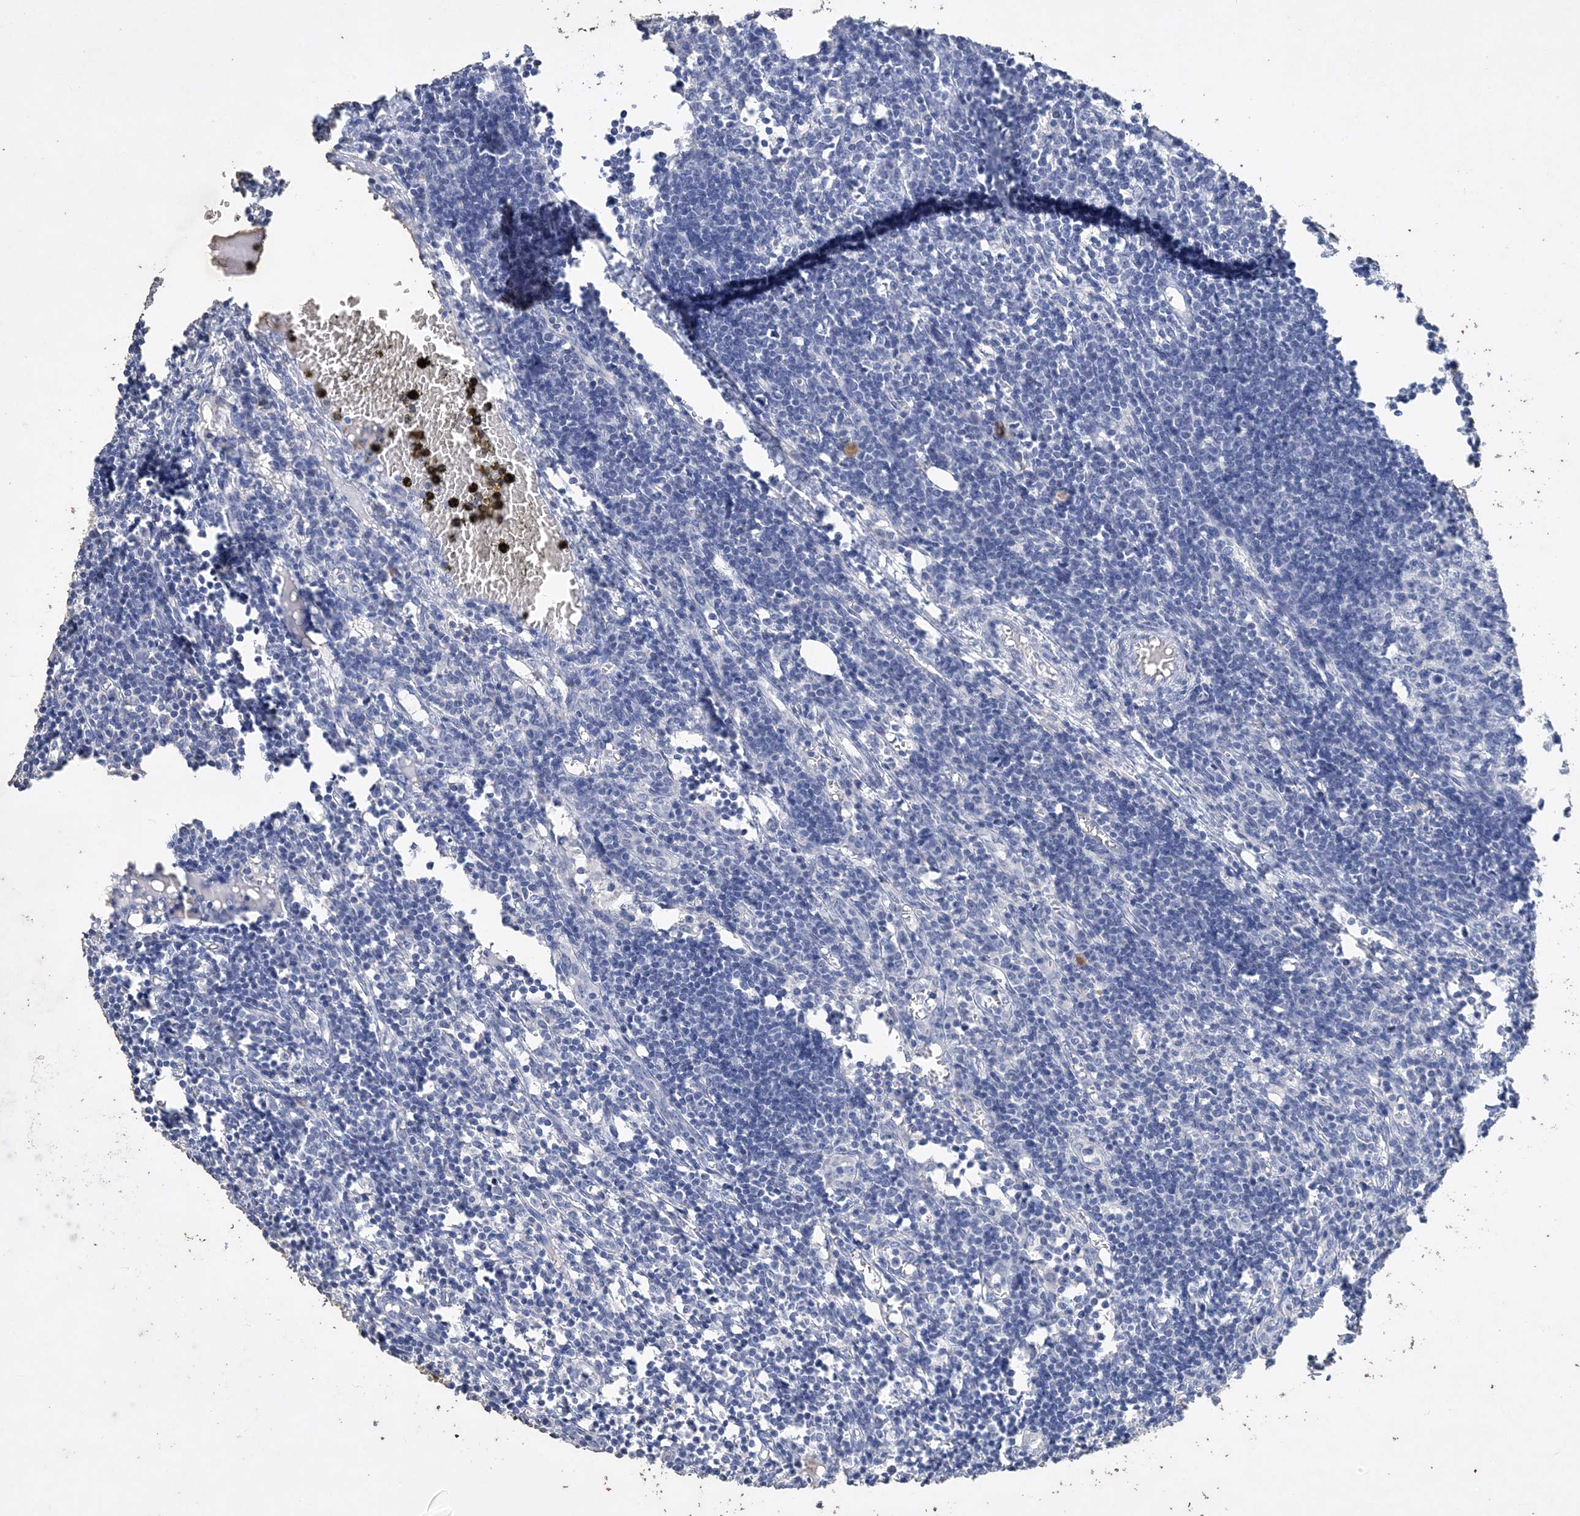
{"staining": {"intensity": "negative", "quantity": "none", "location": "none"}, "tissue": "lymph node", "cell_type": "Germinal center cells", "image_type": "normal", "snomed": [{"axis": "morphology", "description": "Normal tissue, NOS"}, {"axis": "morphology", "description": "Malignant melanoma, Metastatic site"}, {"axis": "topography", "description": "Lymph node"}], "caption": "IHC of normal lymph node reveals no staining in germinal center cells. Brightfield microscopy of IHC stained with DAB (3,3'-diaminobenzidine) (brown) and hematoxylin (blue), captured at high magnification.", "gene": "COPS8", "patient": {"sex": "male", "age": 41}}